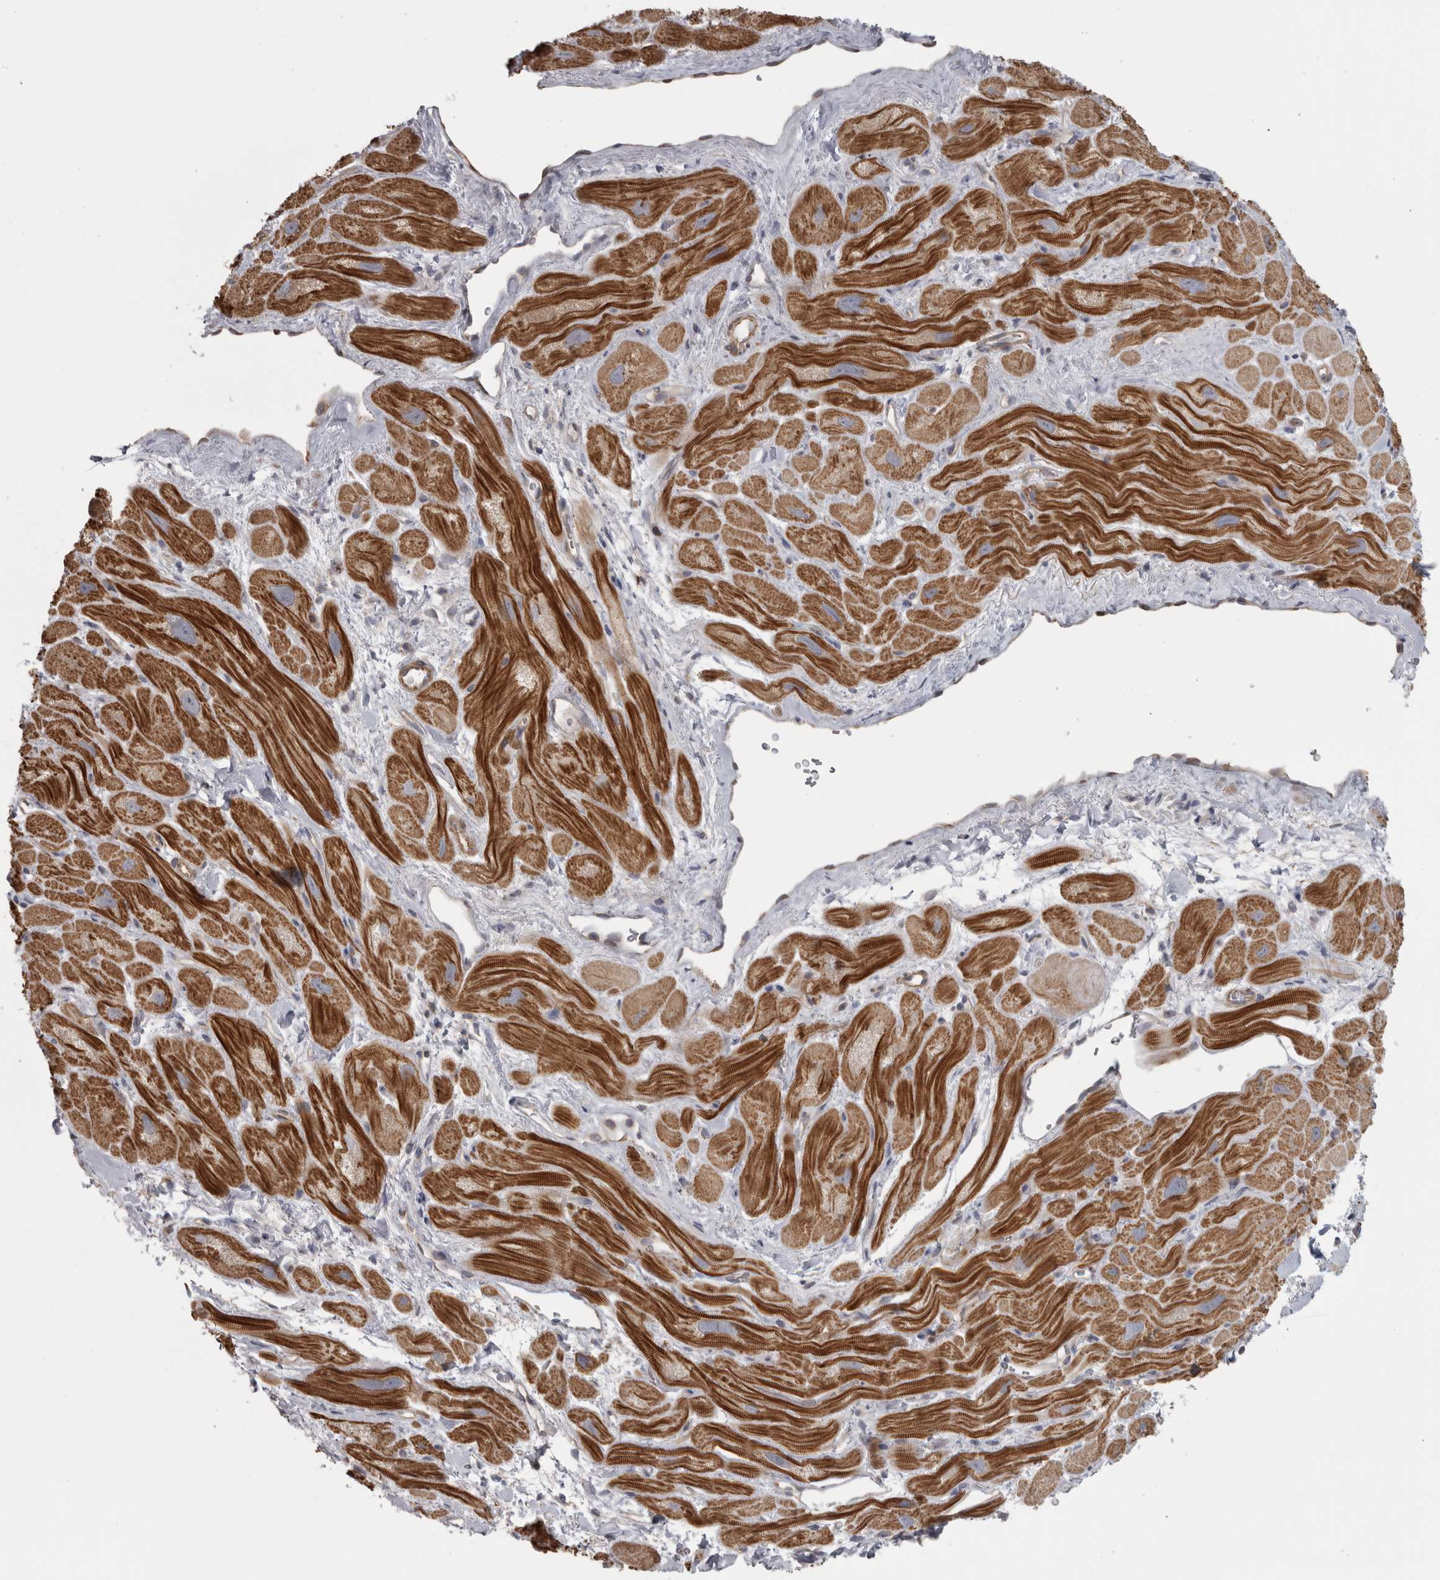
{"staining": {"intensity": "moderate", "quantity": ">75%", "location": "cytoplasmic/membranous"}, "tissue": "heart muscle", "cell_type": "Cardiomyocytes", "image_type": "normal", "snomed": [{"axis": "morphology", "description": "Normal tissue, NOS"}, {"axis": "topography", "description": "Heart"}], "caption": "This photomicrograph displays benign heart muscle stained with IHC to label a protein in brown. The cytoplasmic/membranous of cardiomyocytes show moderate positivity for the protein. Nuclei are counter-stained blue.", "gene": "PPP1R12B", "patient": {"sex": "male", "age": 49}}